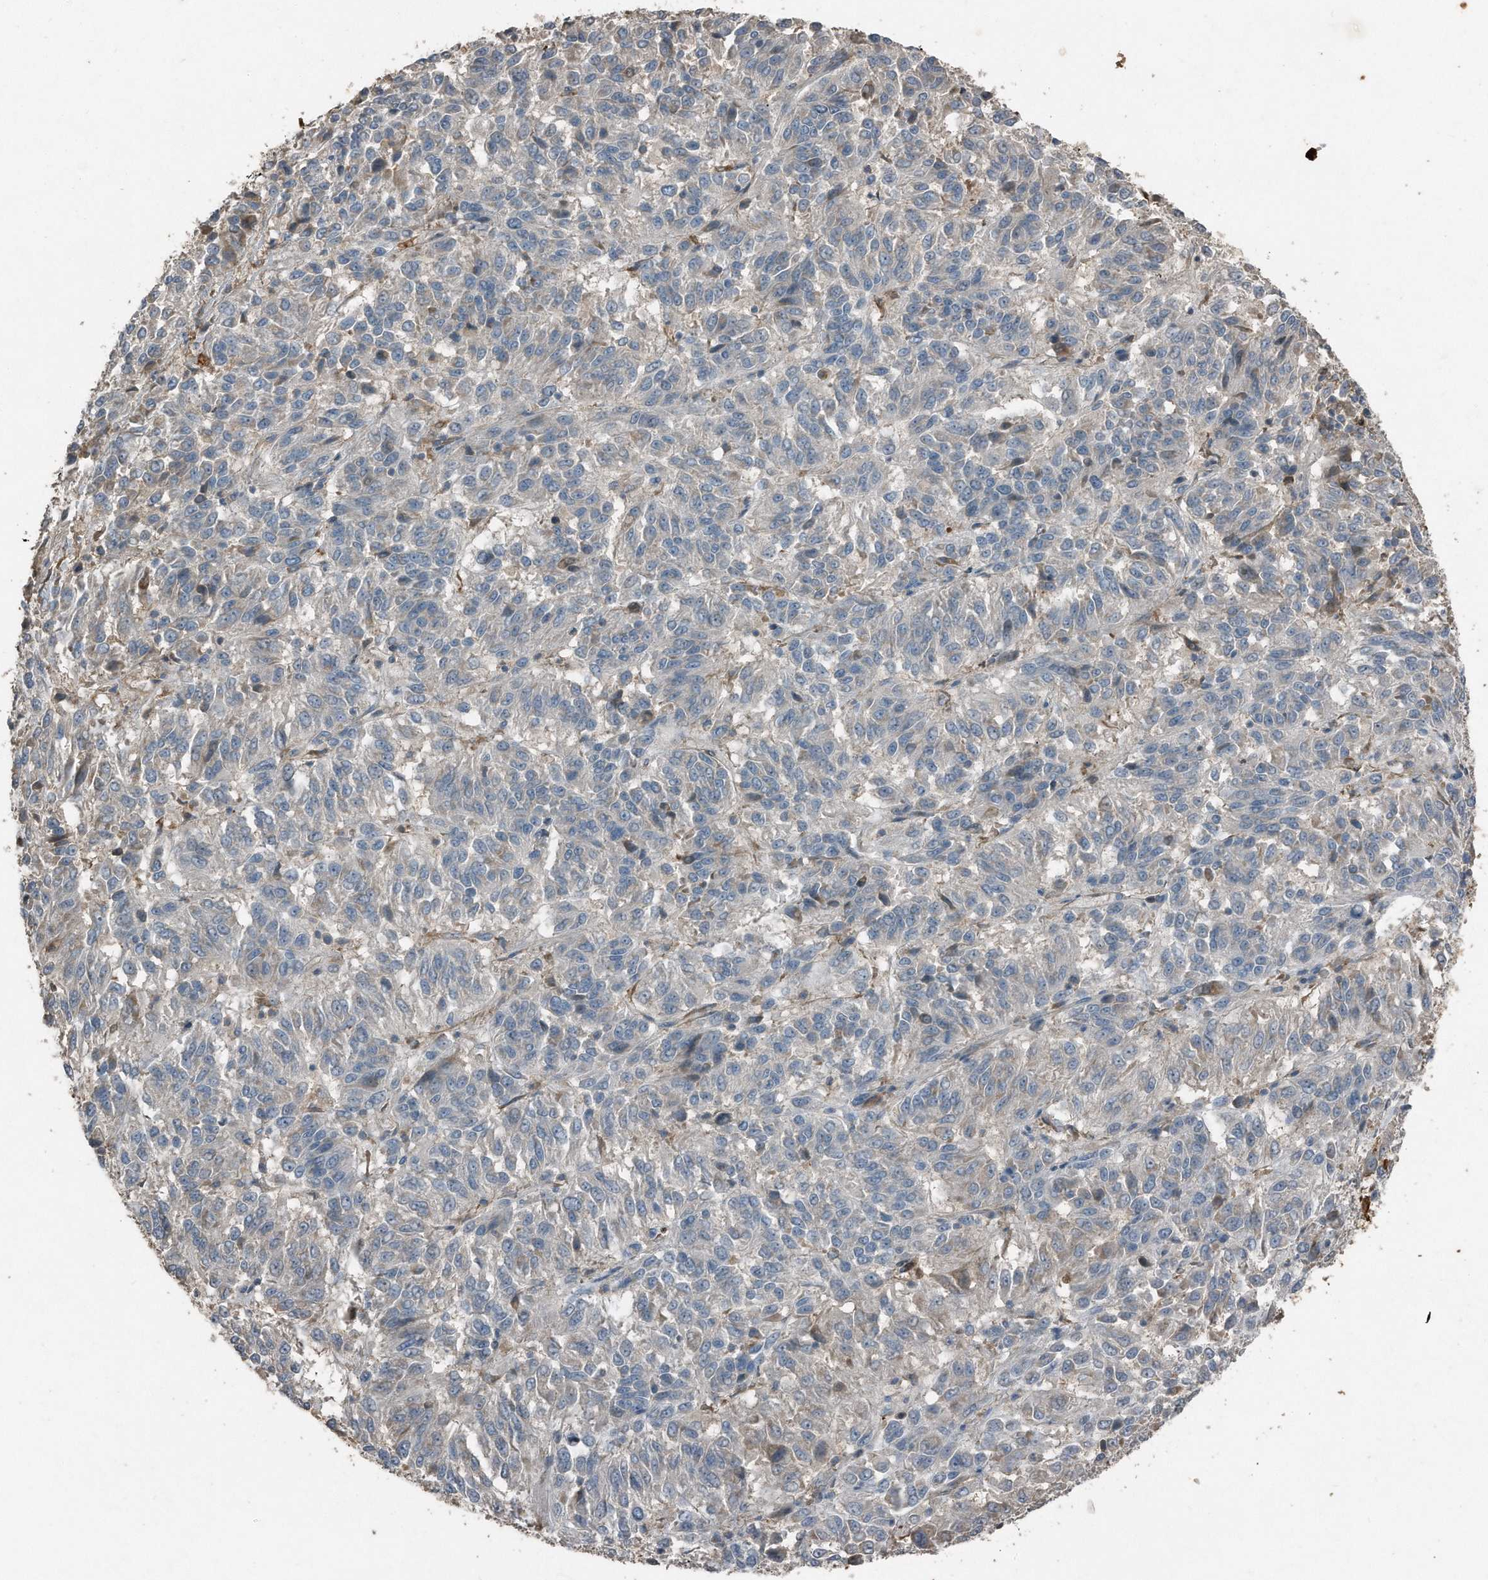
{"staining": {"intensity": "negative", "quantity": "none", "location": "none"}, "tissue": "melanoma", "cell_type": "Tumor cells", "image_type": "cancer", "snomed": [{"axis": "morphology", "description": "Malignant melanoma, Metastatic site"}, {"axis": "topography", "description": "Lung"}], "caption": "A high-resolution photomicrograph shows immunohistochemistry (IHC) staining of melanoma, which demonstrates no significant staining in tumor cells.", "gene": "C9", "patient": {"sex": "male", "age": 64}}